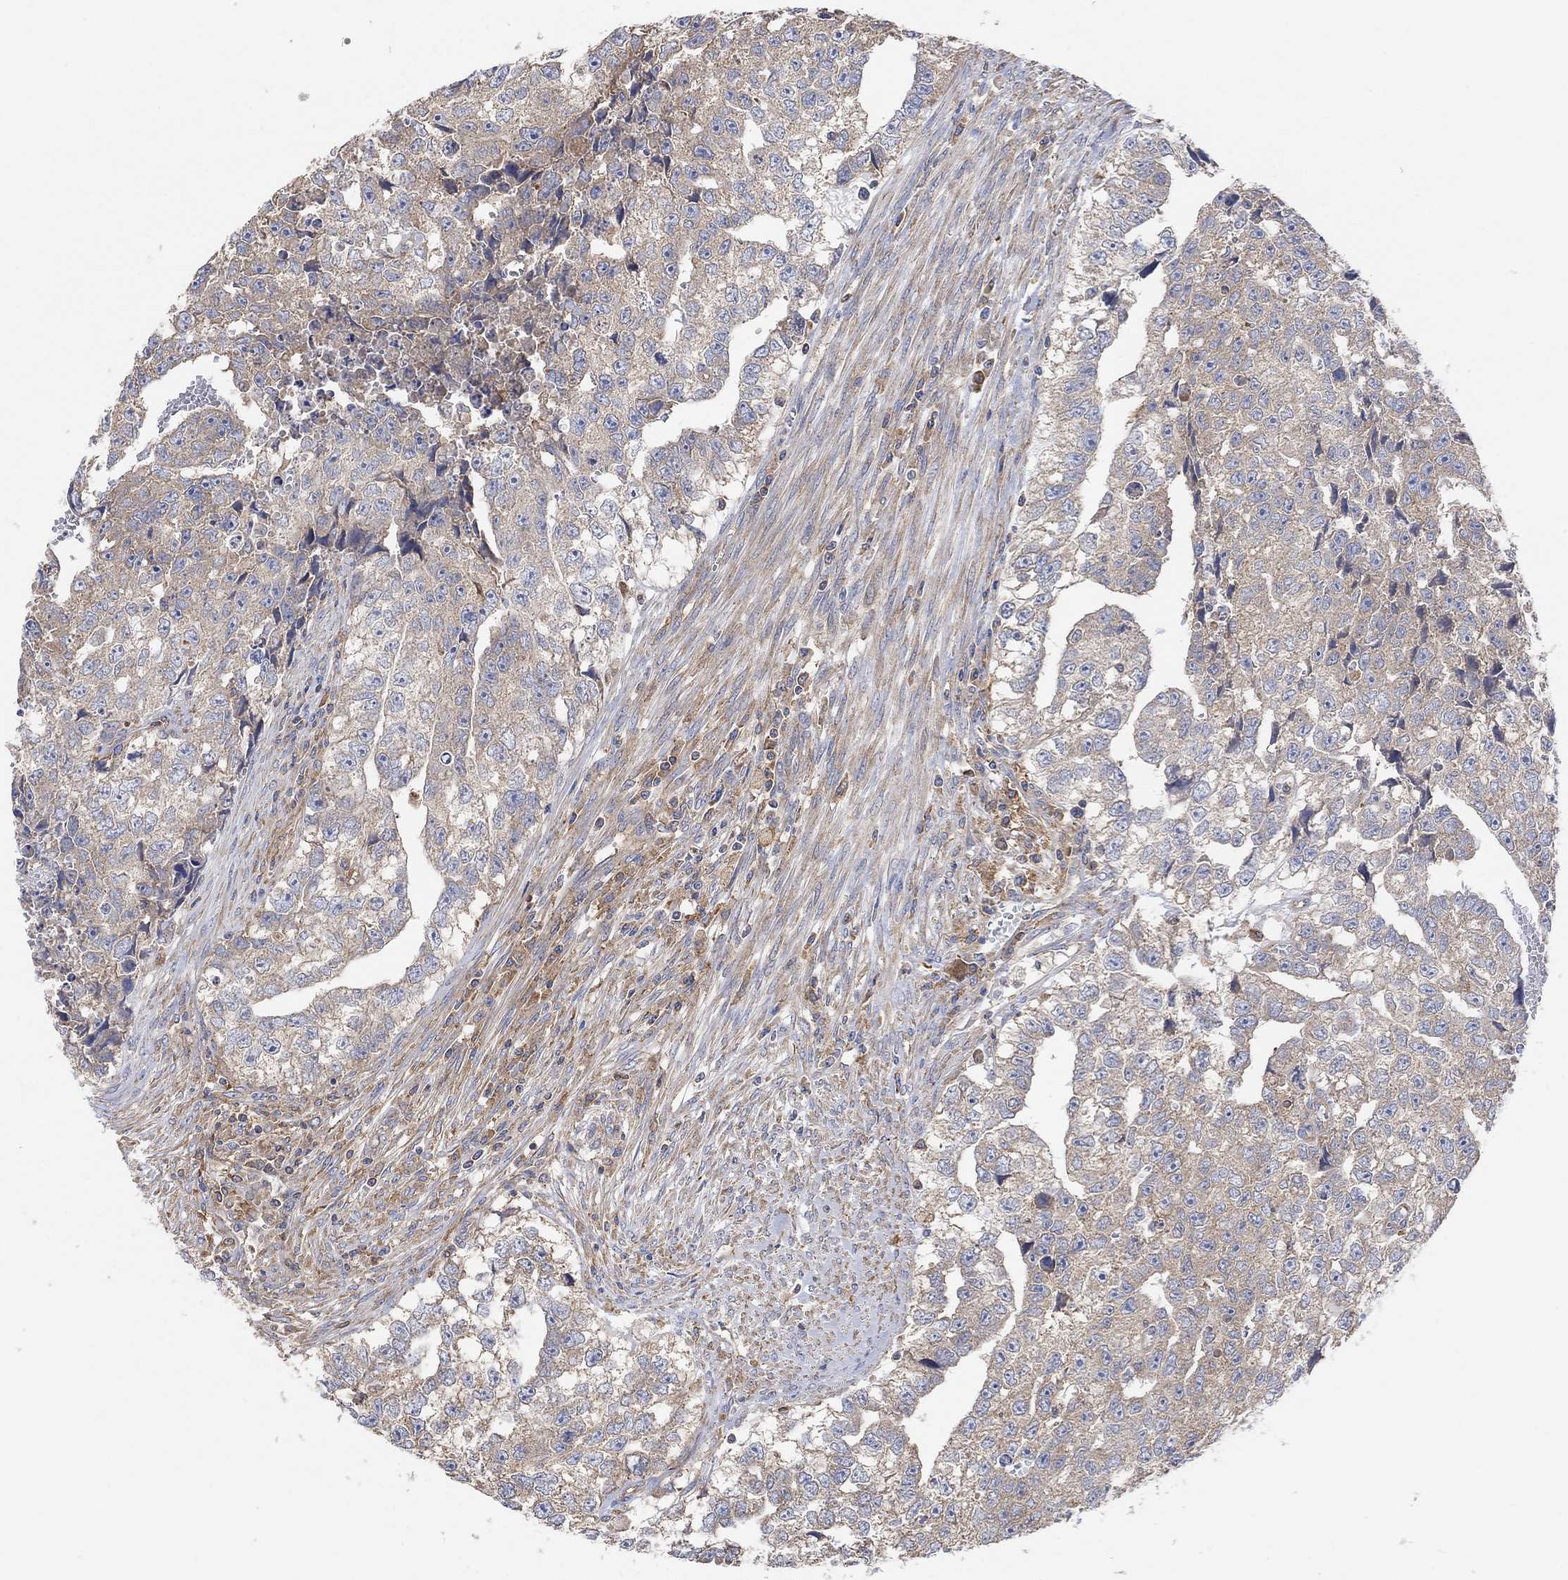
{"staining": {"intensity": "weak", "quantity": "<25%", "location": "cytoplasmic/membranous"}, "tissue": "testis cancer", "cell_type": "Tumor cells", "image_type": "cancer", "snomed": [{"axis": "morphology", "description": "Carcinoma, Embryonal, NOS"}, {"axis": "morphology", "description": "Teratoma, malignant, NOS"}, {"axis": "topography", "description": "Testis"}], "caption": "Tumor cells are negative for brown protein staining in testis cancer.", "gene": "BLOC1S3", "patient": {"sex": "male", "age": 44}}